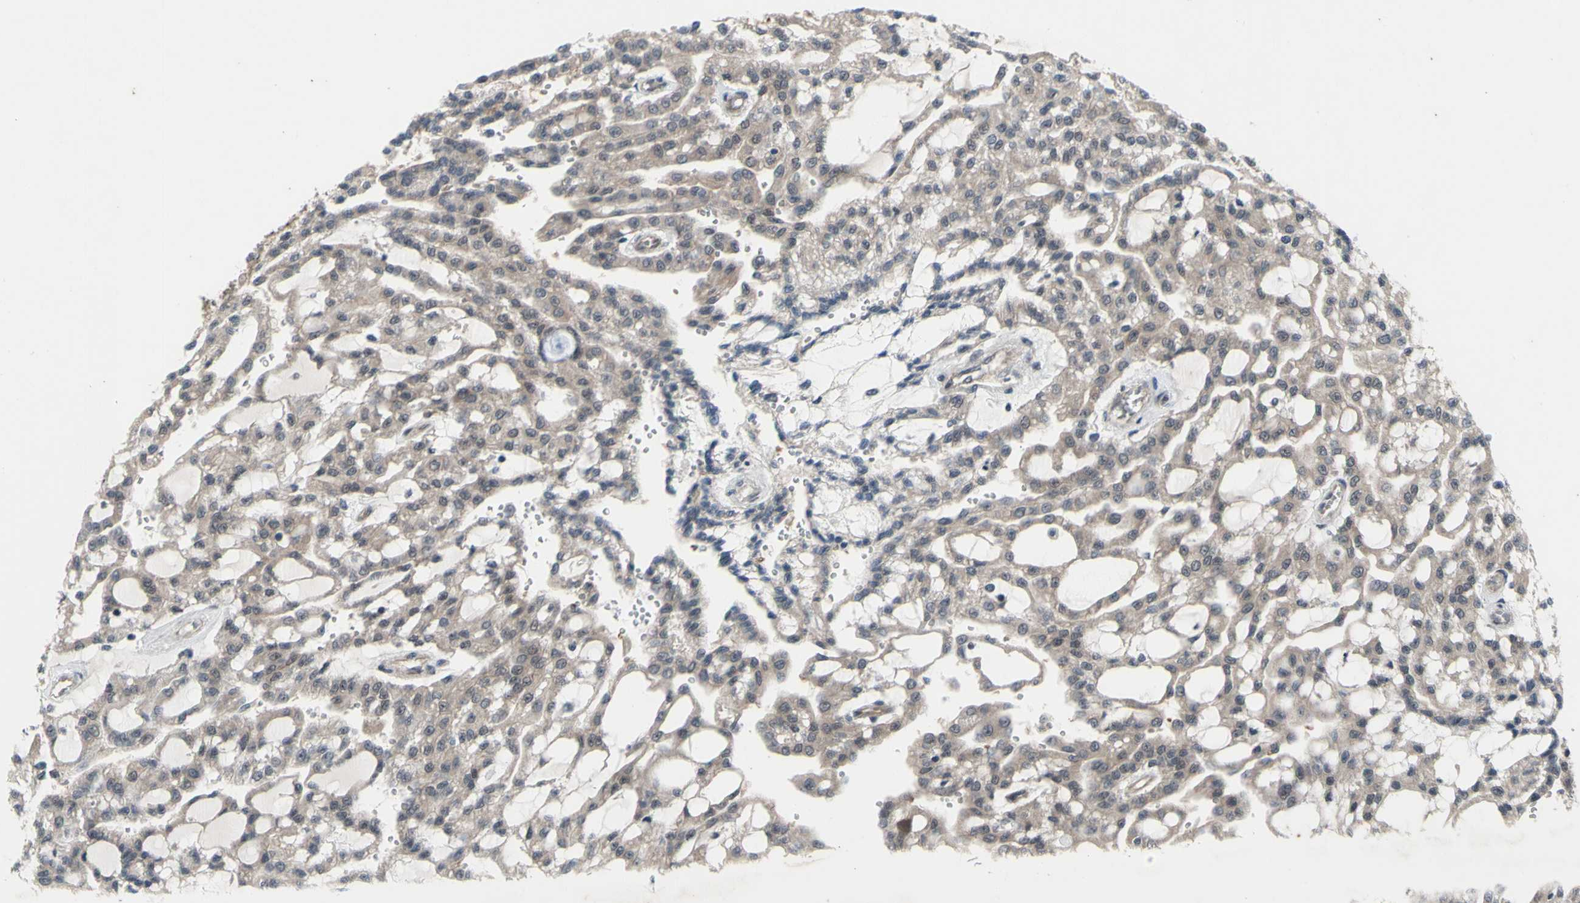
{"staining": {"intensity": "weak", "quantity": ">75%", "location": "cytoplasmic/membranous"}, "tissue": "renal cancer", "cell_type": "Tumor cells", "image_type": "cancer", "snomed": [{"axis": "morphology", "description": "Adenocarcinoma, NOS"}, {"axis": "topography", "description": "Kidney"}], "caption": "Immunohistochemistry of renal cancer exhibits low levels of weak cytoplasmic/membranous staining in approximately >75% of tumor cells. Using DAB (brown) and hematoxylin (blue) stains, captured at high magnification using brightfield microscopy.", "gene": "TRDMT1", "patient": {"sex": "male", "age": 63}}